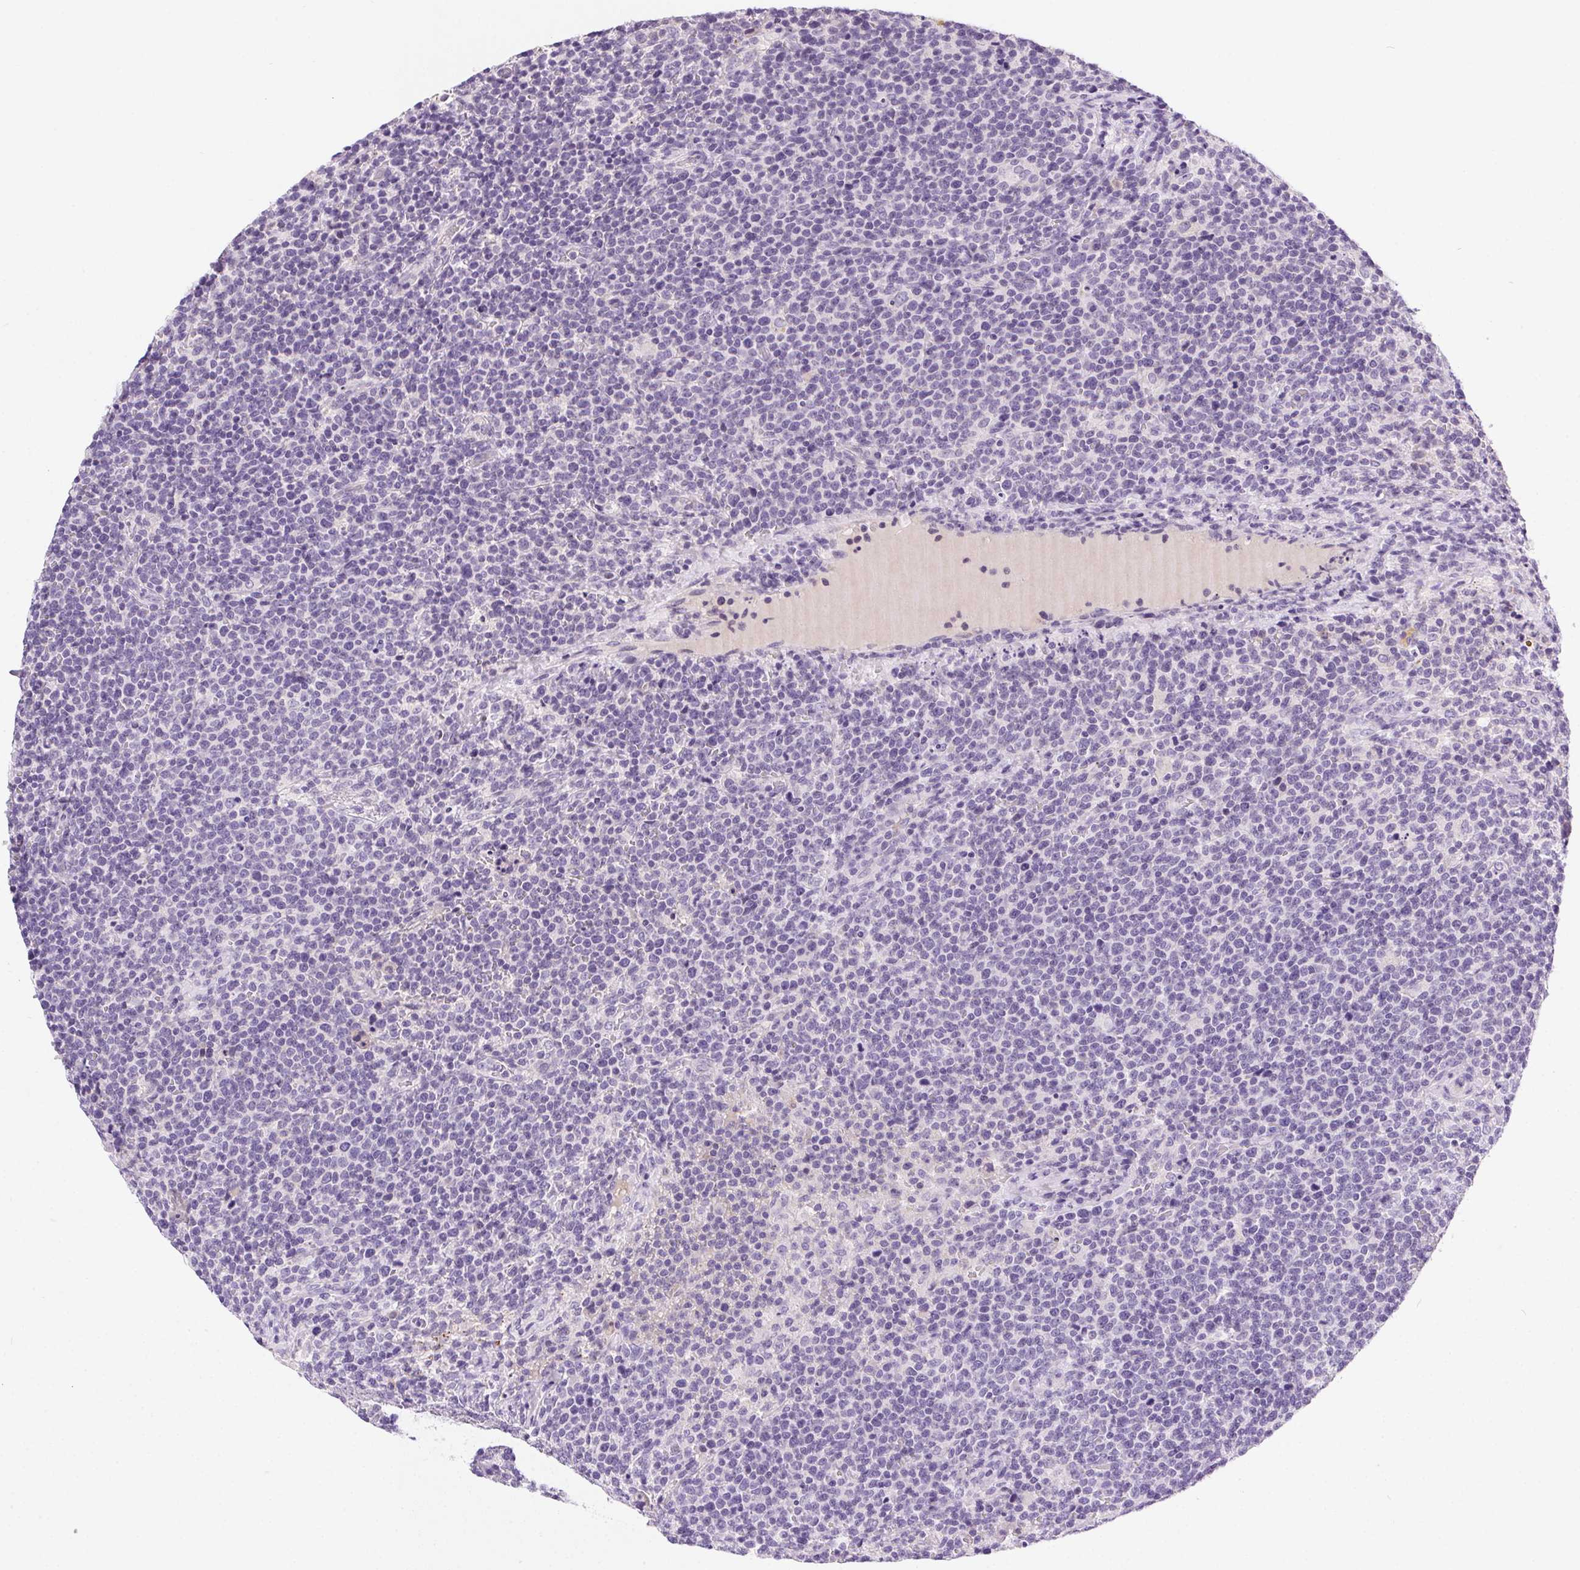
{"staining": {"intensity": "negative", "quantity": "none", "location": "none"}, "tissue": "lymphoma", "cell_type": "Tumor cells", "image_type": "cancer", "snomed": [{"axis": "morphology", "description": "Malignant lymphoma, non-Hodgkin's type, High grade"}, {"axis": "topography", "description": "Lymph node"}], "caption": "The photomicrograph reveals no significant staining in tumor cells of malignant lymphoma, non-Hodgkin's type (high-grade).", "gene": "SSTR4", "patient": {"sex": "male", "age": 61}}